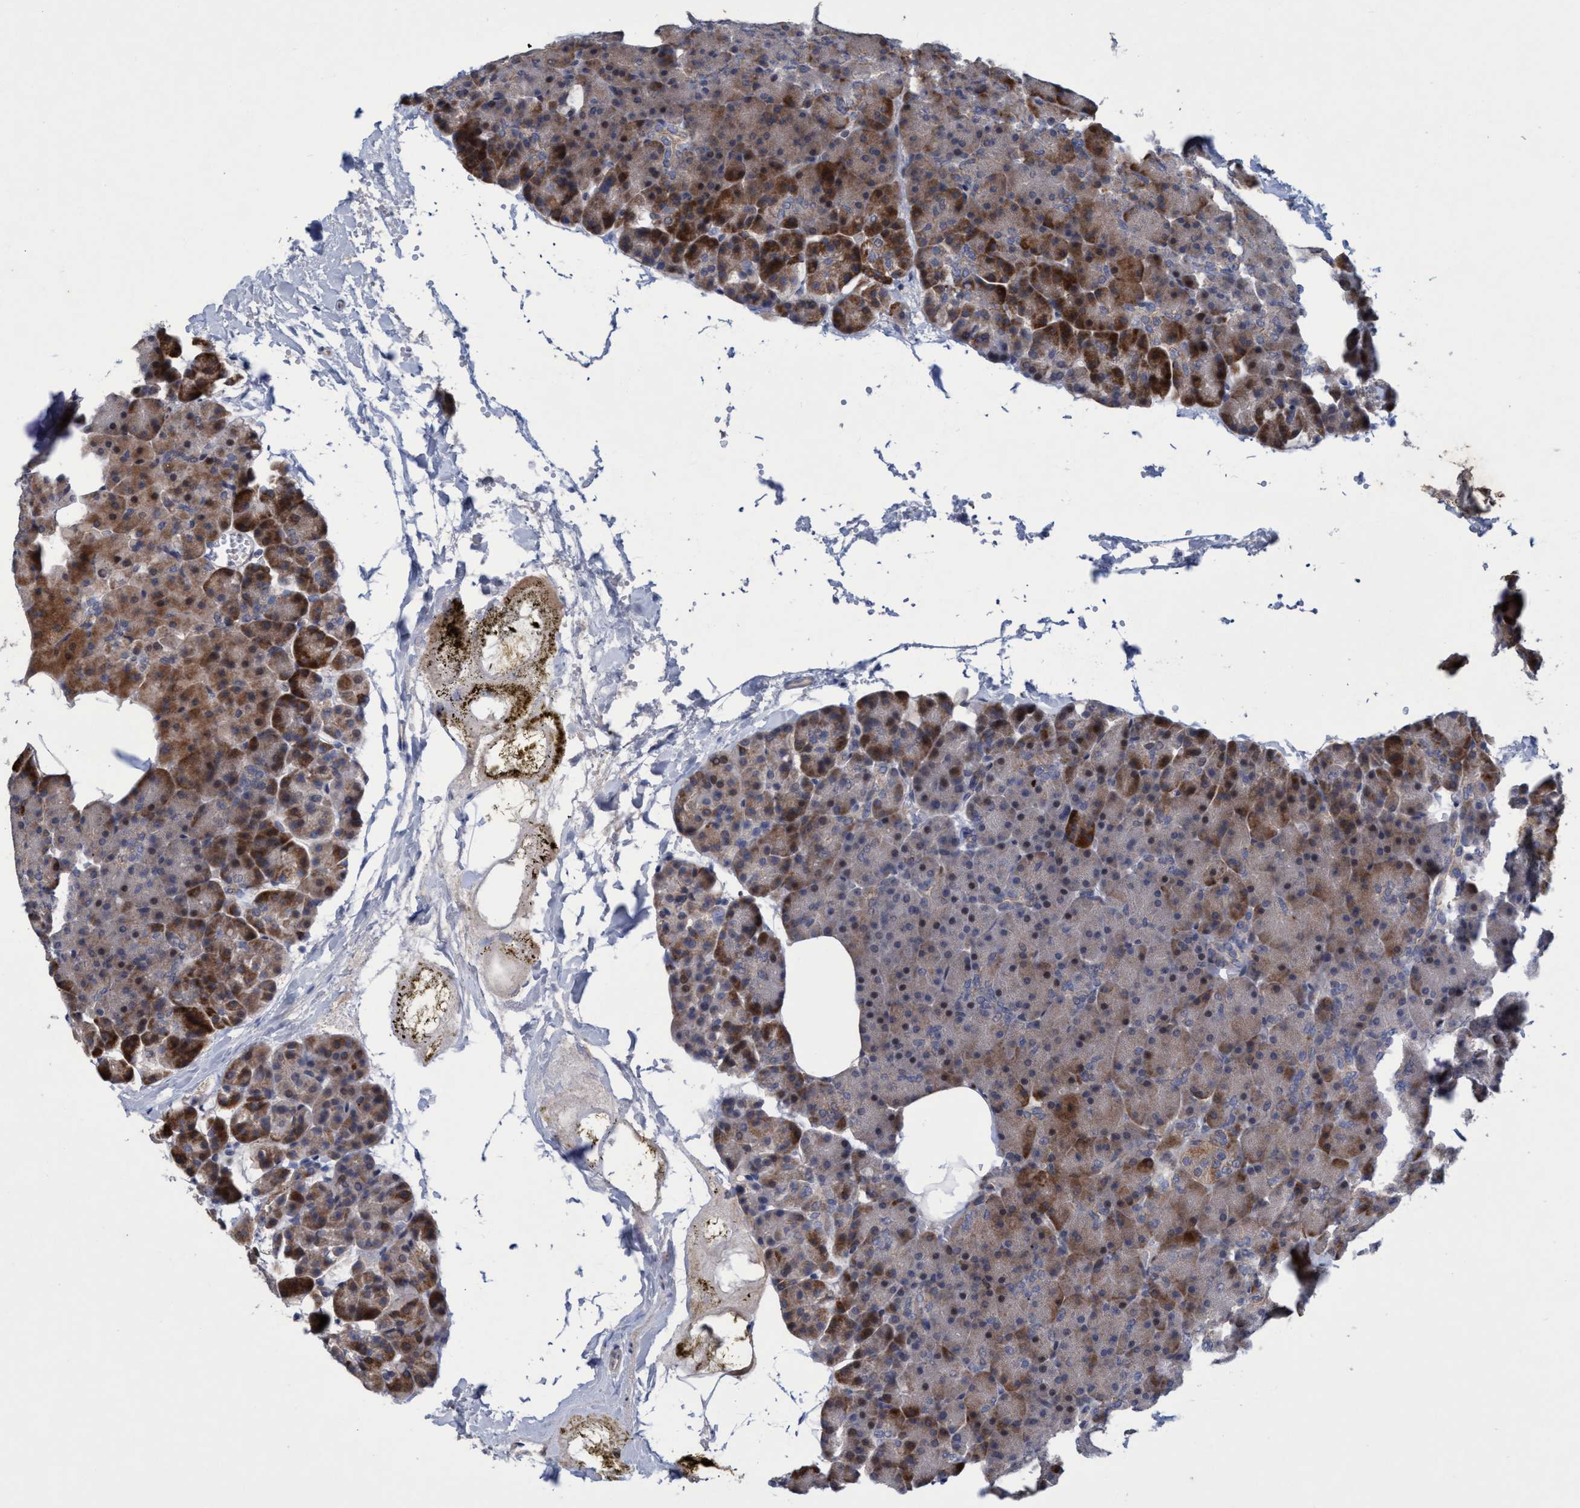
{"staining": {"intensity": "strong", "quantity": "25%-75%", "location": "cytoplasmic/membranous"}, "tissue": "pancreas", "cell_type": "Exocrine glandular cells", "image_type": "normal", "snomed": [{"axis": "morphology", "description": "Normal tissue, NOS"}, {"axis": "topography", "description": "Pancreas"}], "caption": "Protein analysis of benign pancreas displays strong cytoplasmic/membranous expression in about 25%-75% of exocrine glandular cells.", "gene": "ZNF677", "patient": {"sex": "female", "age": 35}}